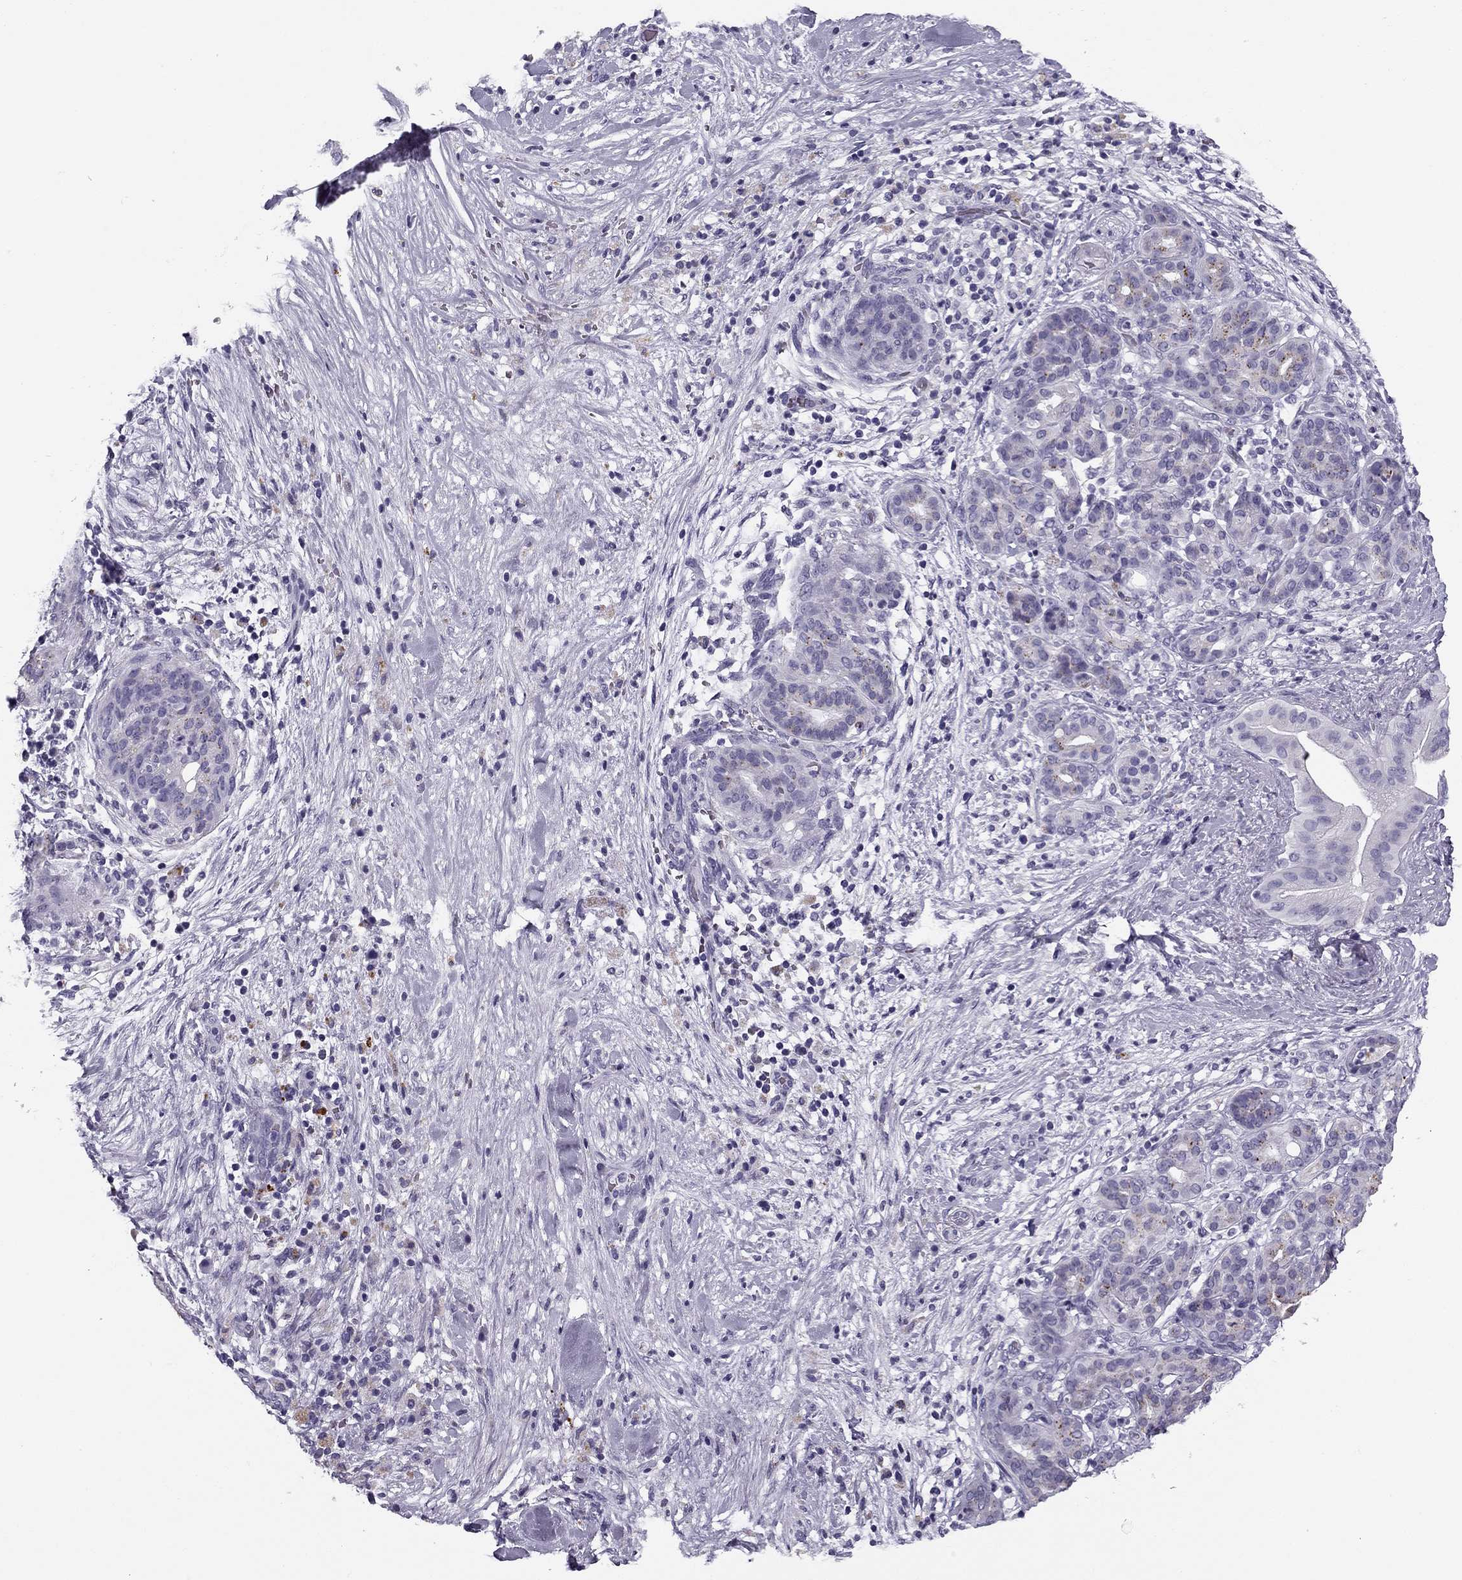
{"staining": {"intensity": "negative", "quantity": "none", "location": "none"}, "tissue": "pancreatic cancer", "cell_type": "Tumor cells", "image_type": "cancer", "snomed": [{"axis": "morphology", "description": "Adenocarcinoma, NOS"}, {"axis": "topography", "description": "Pancreas"}], "caption": "Immunohistochemical staining of pancreatic cancer reveals no significant staining in tumor cells. (Brightfield microscopy of DAB immunohistochemistry (IHC) at high magnification).", "gene": "MC5R", "patient": {"sex": "male", "age": 44}}